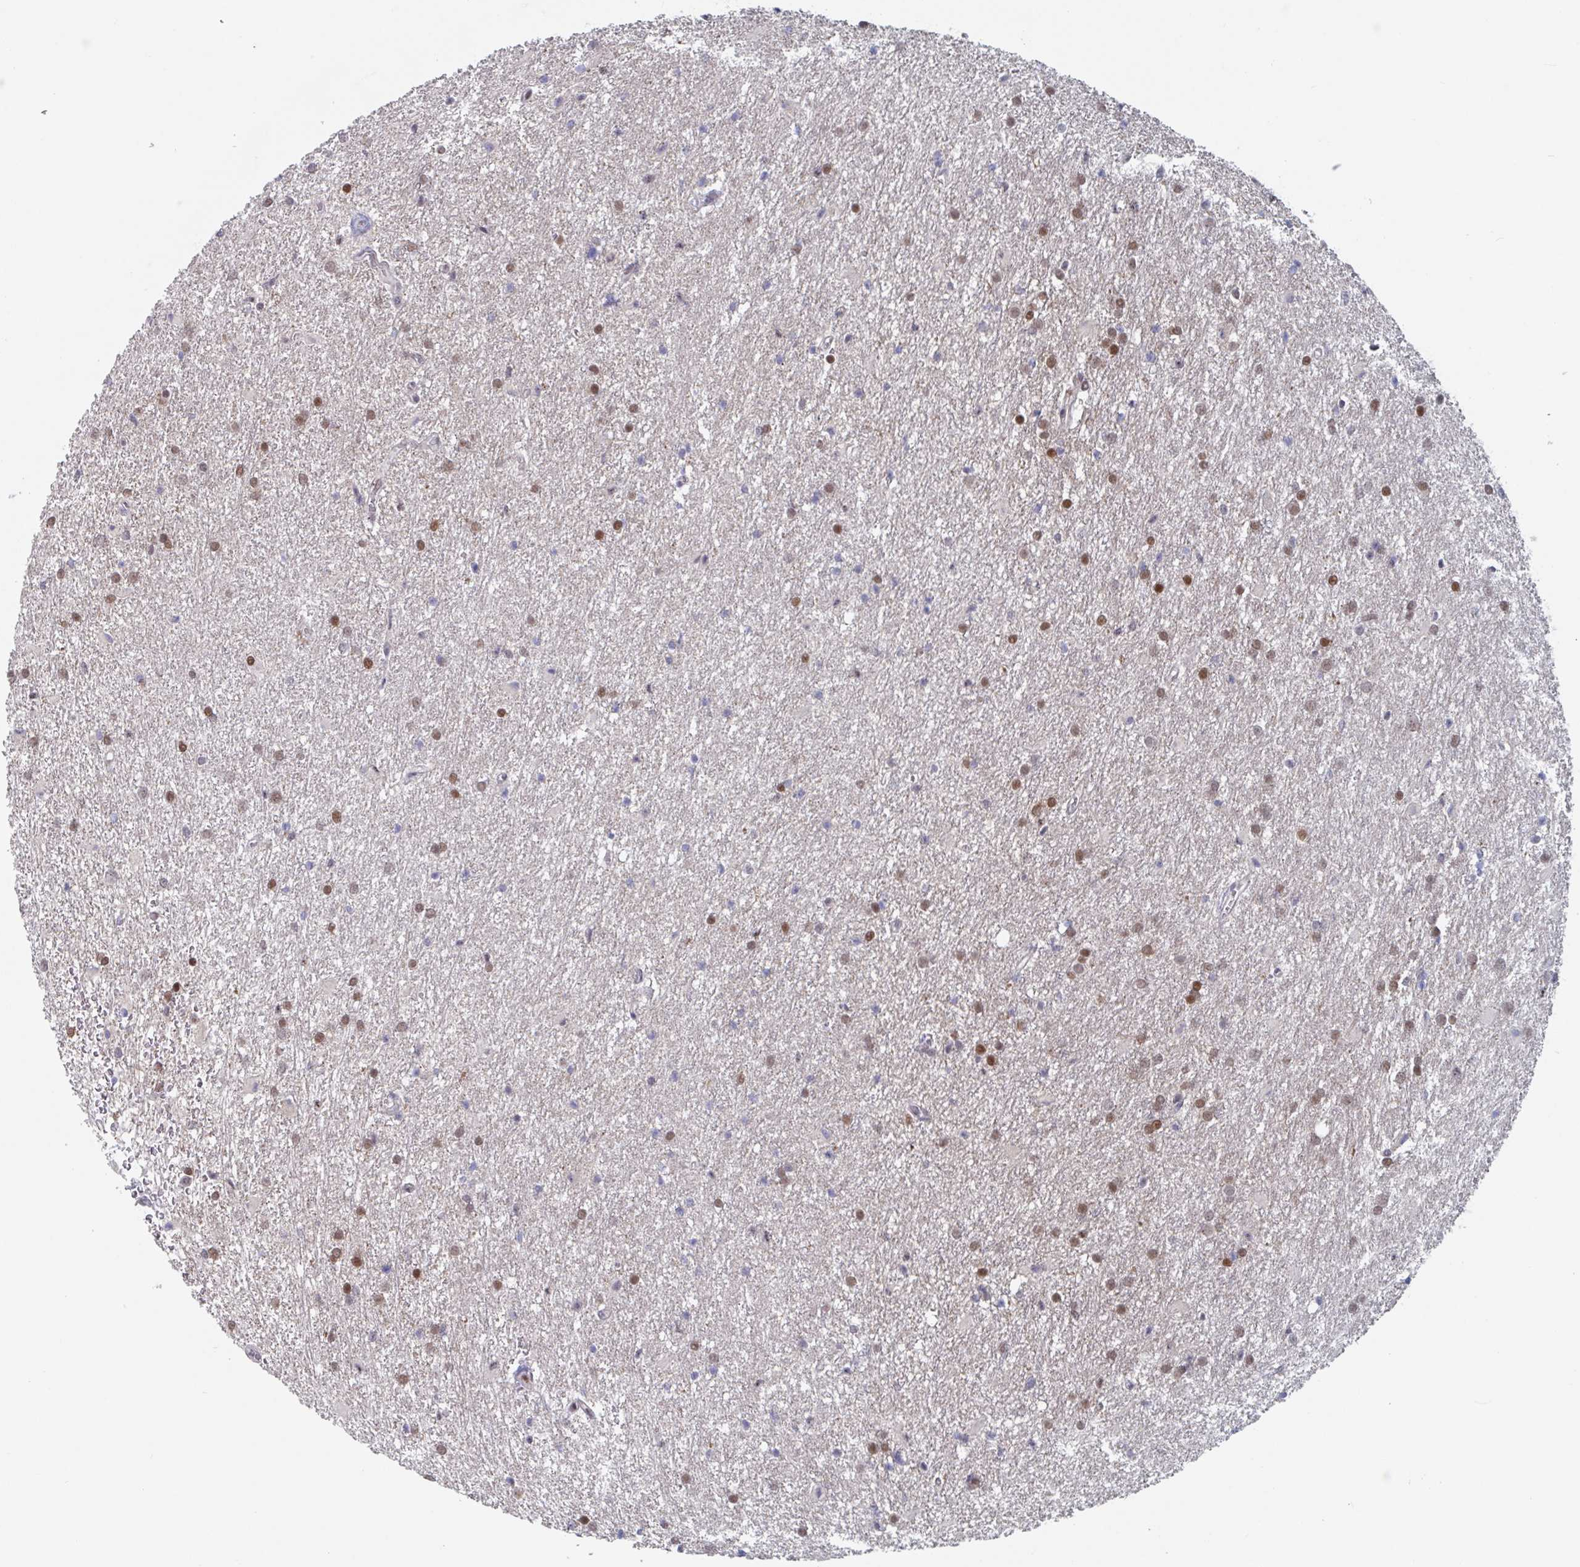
{"staining": {"intensity": "moderate", "quantity": "25%-75%", "location": "nuclear"}, "tissue": "glioma", "cell_type": "Tumor cells", "image_type": "cancer", "snomed": [{"axis": "morphology", "description": "Glioma, malignant, High grade"}, {"axis": "topography", "description": "Brain"}], "caption": "Brown immunohistochemical staining in human malignant glioma (high-grade) displays moderate nuclear expression in about 25%-75% of tumor cells. Nuclei are stained in blue.", "gene": "RNF212", "patient": {"sex": "female", "age": 50}}